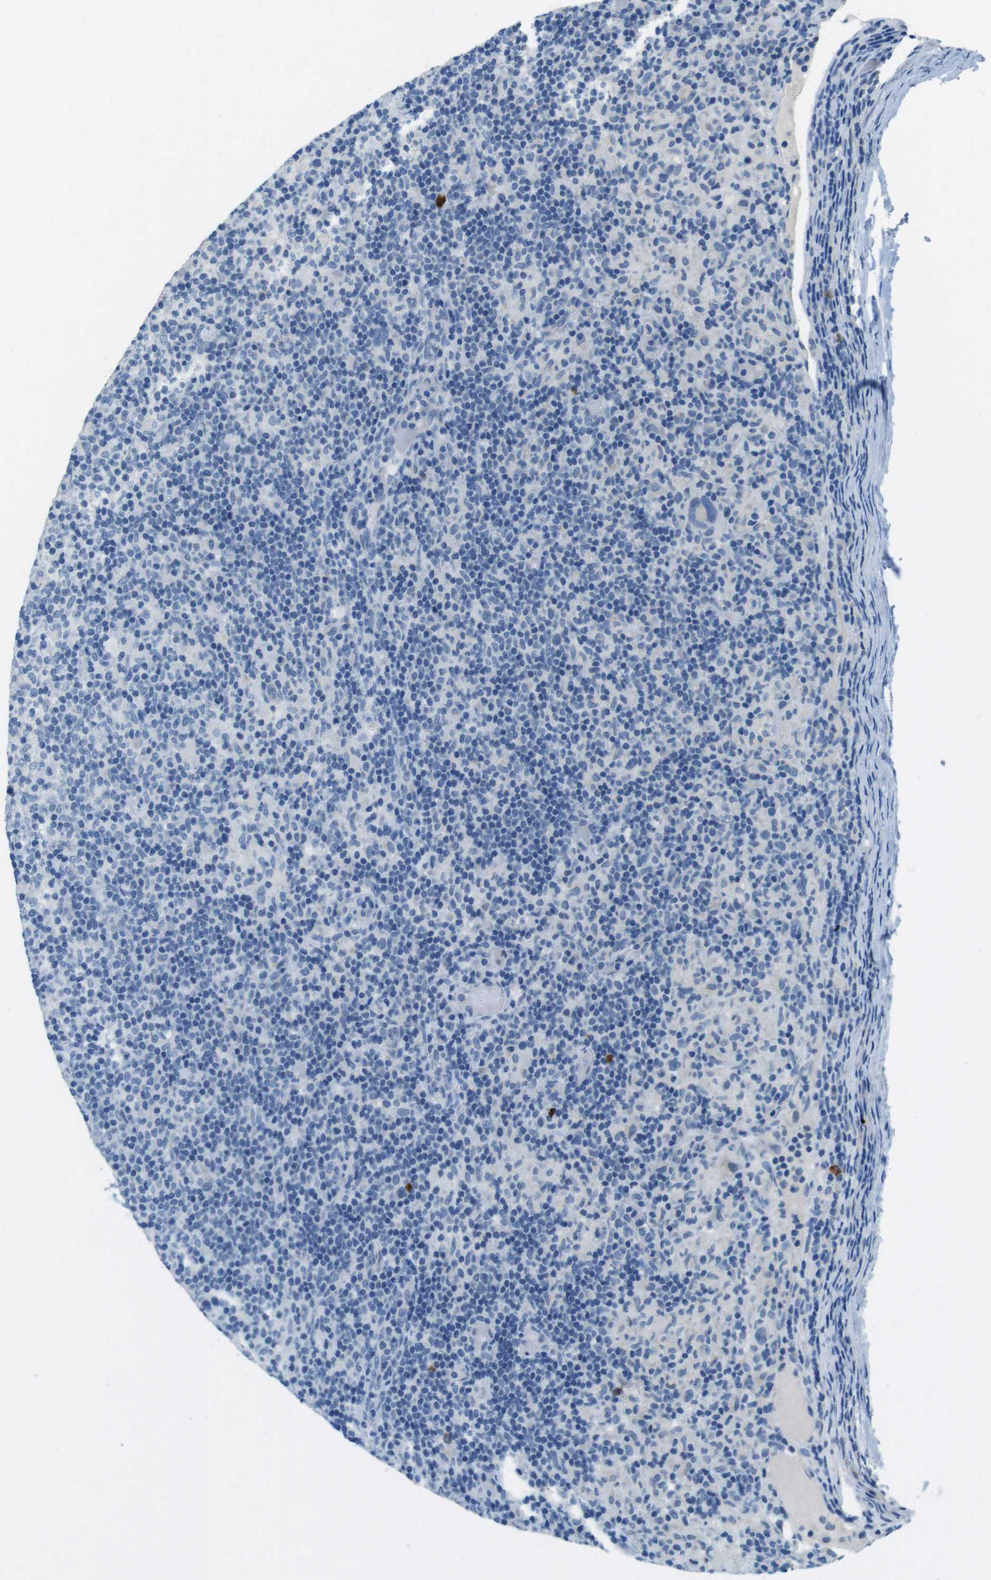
{"staining": {"intensity": "negative", "quantity": "none", "location": "none"}, "tissue": "lymphoma", "cell_type": "Tumor cells", "image_type": "cancer", "snomed": [{"axis": "morphology", "description": "Hodgkin's disease, NOS"}, {"axis": "topography", "description": "Lymph node"}], "caption": "The immunohistochemistry (IHC) photomicrograph has no significant staining in tumor cells of Hodgkin's disease tissue.", "gene": "SLC35A3", "patient": {"sex": "male", "age": 70}}